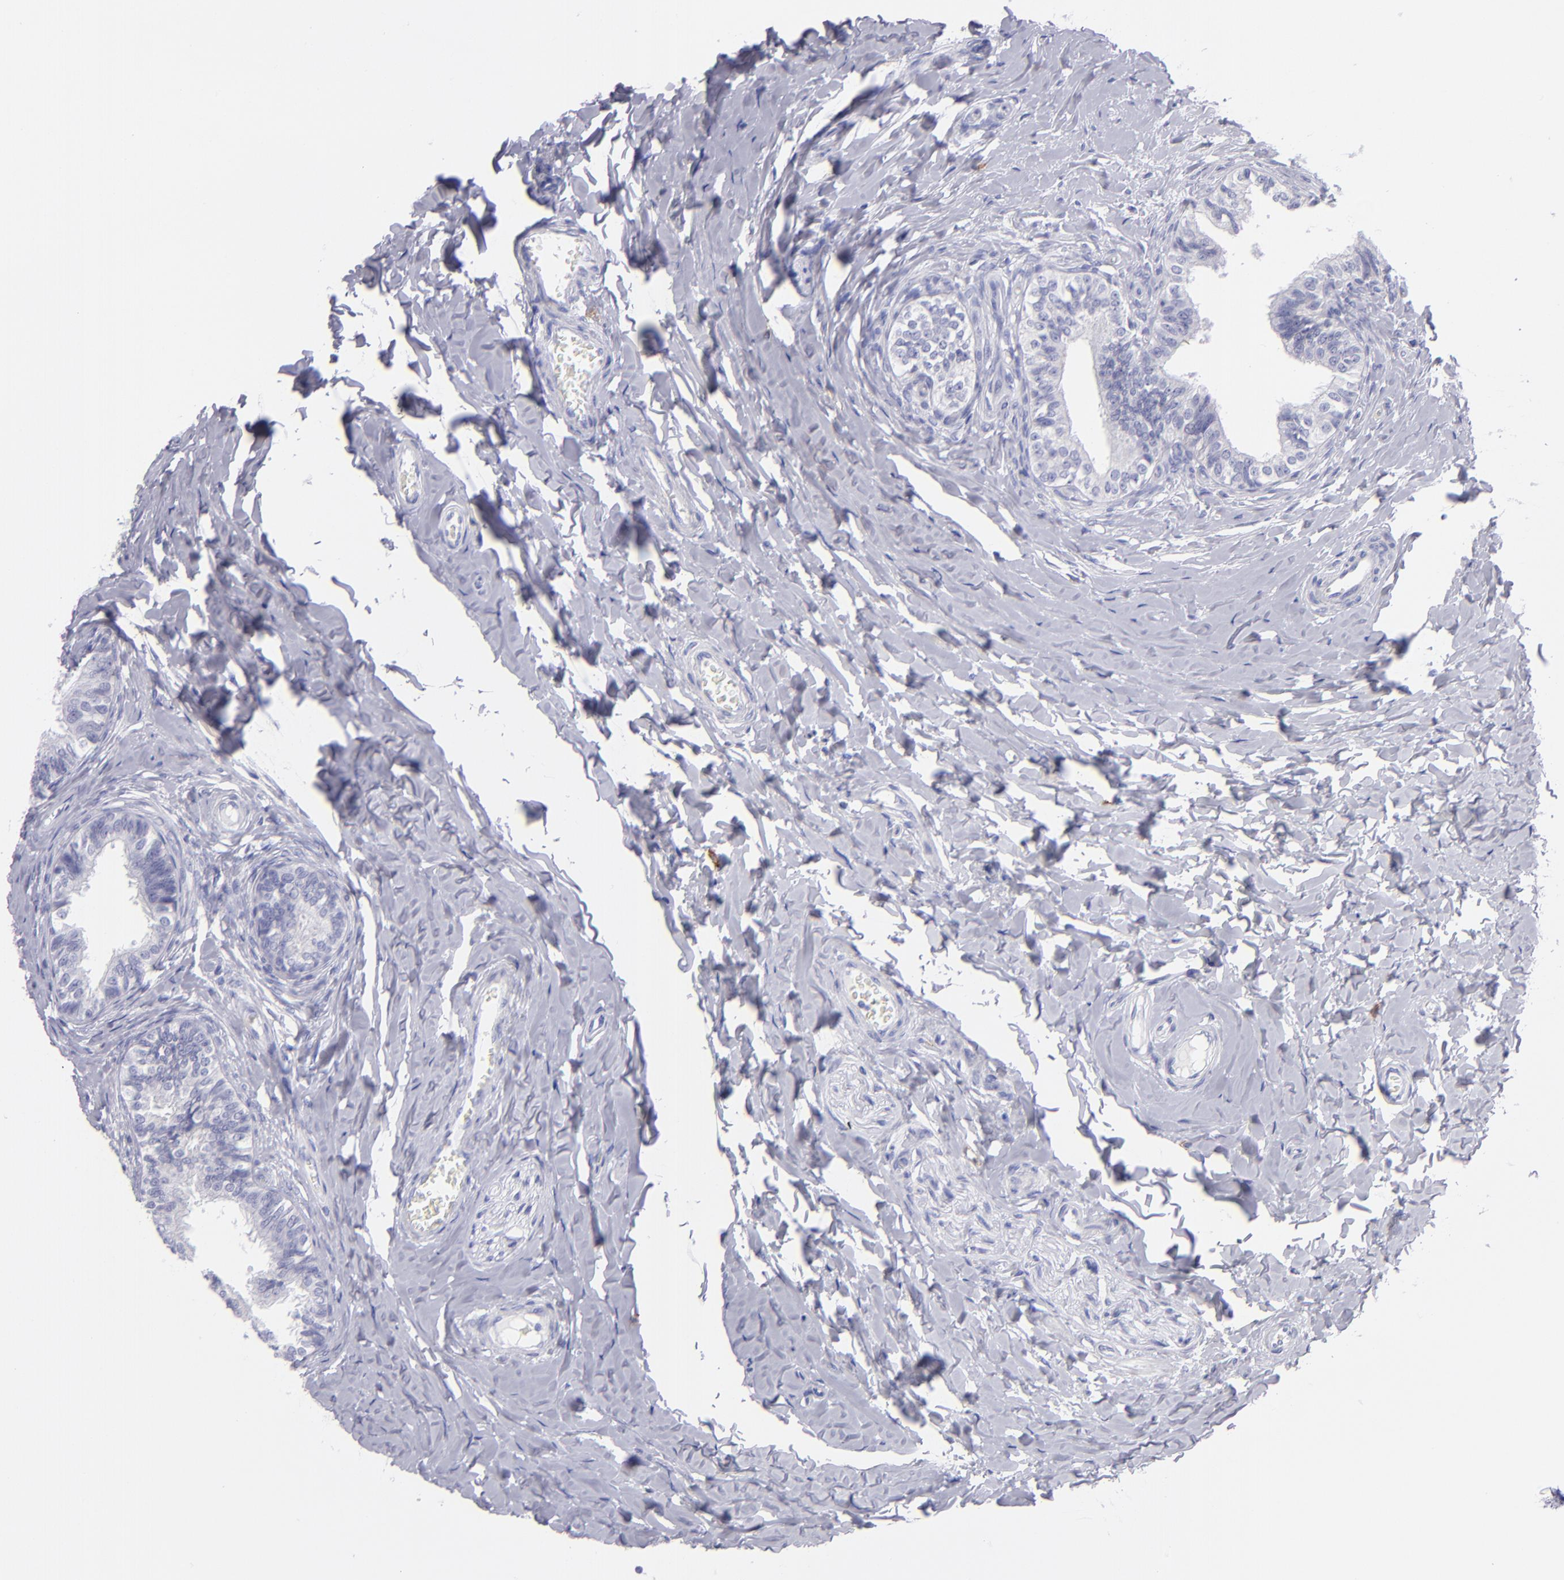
{"staining": {"intensity": "moderate", "quantity": "<25%", "location": "cytoplasmic/membranous"}, "tissue": "epididymis", "cell_type": "Glandular cells", "image_type": "normal", "snomed": [{"axis": "morphology", "description": "Normal tissue, NOS"}, {"axis": "topography", "description": "Soft tissue"}, {"axis": "topography", "description": "Epididymis"}], "caption": "Immunohistochemical staining of benign epididymis displays moderate cytoplasmic/membranous protein expression in approximately <25% of glandular cells.", "gene": "CD82", "patient": {"sex": "male", "age": 26}}